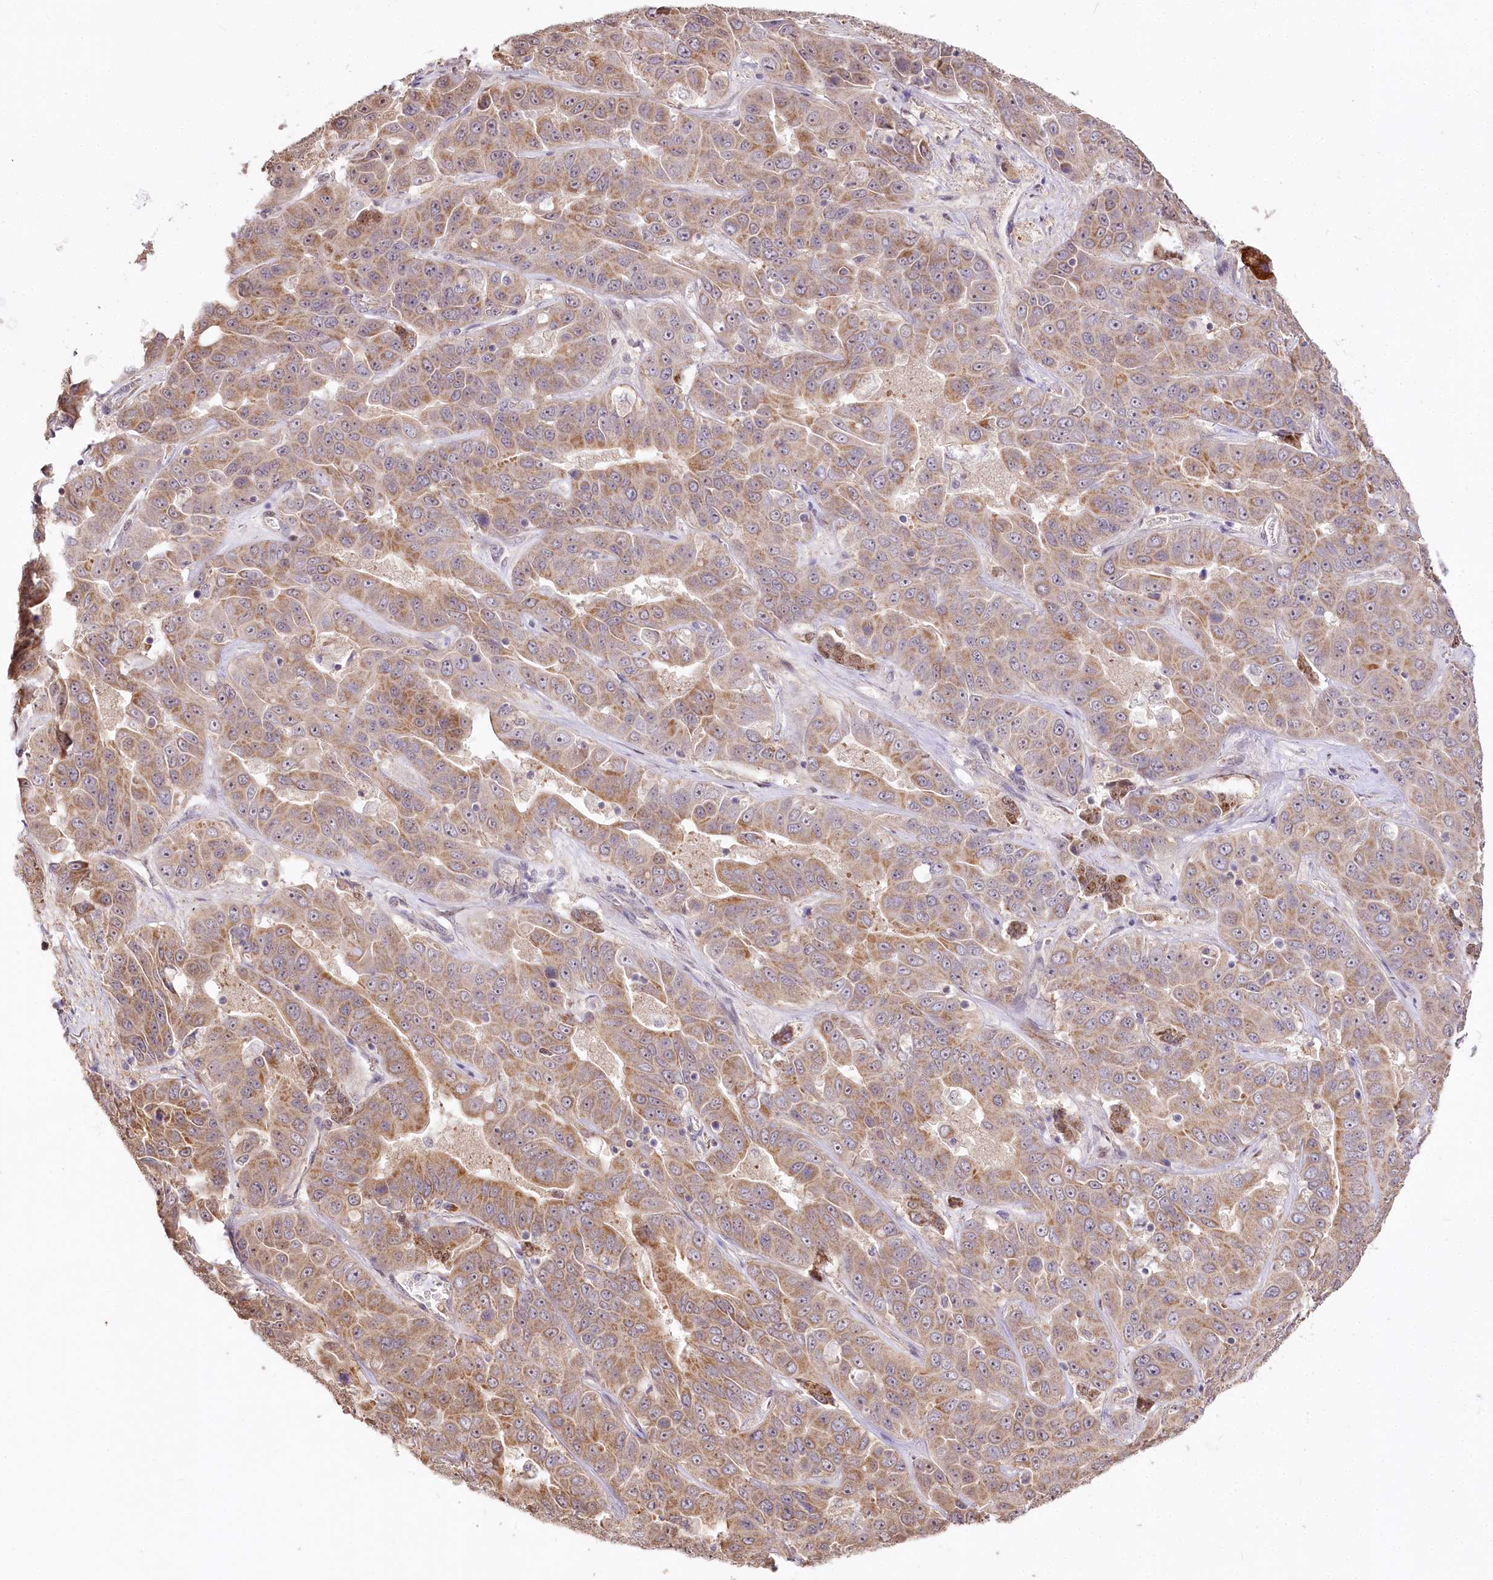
{"staining": {"intensity": "moderate", "quantity": ">75%", "location": "cytoplasmic/membranous"}, "tissue": "liver cancer", "cell_type": "Tumor cells", "image_type": "cancer", "snomed": [{"axis": "morphology", "description": "Cholangiocarcinoma"}, {"axis": "topography", "description": "Liver"}], "caption": "An immunohistochemistry (IHC) histopathology image of tumor tissue is shown. Protein staining in brown shows moderate cytoplasmic/membranous positivity in liver cancer within tumor cells.", "gene": "ZNF226", "patient": {"sex": "female", "age": 52}}